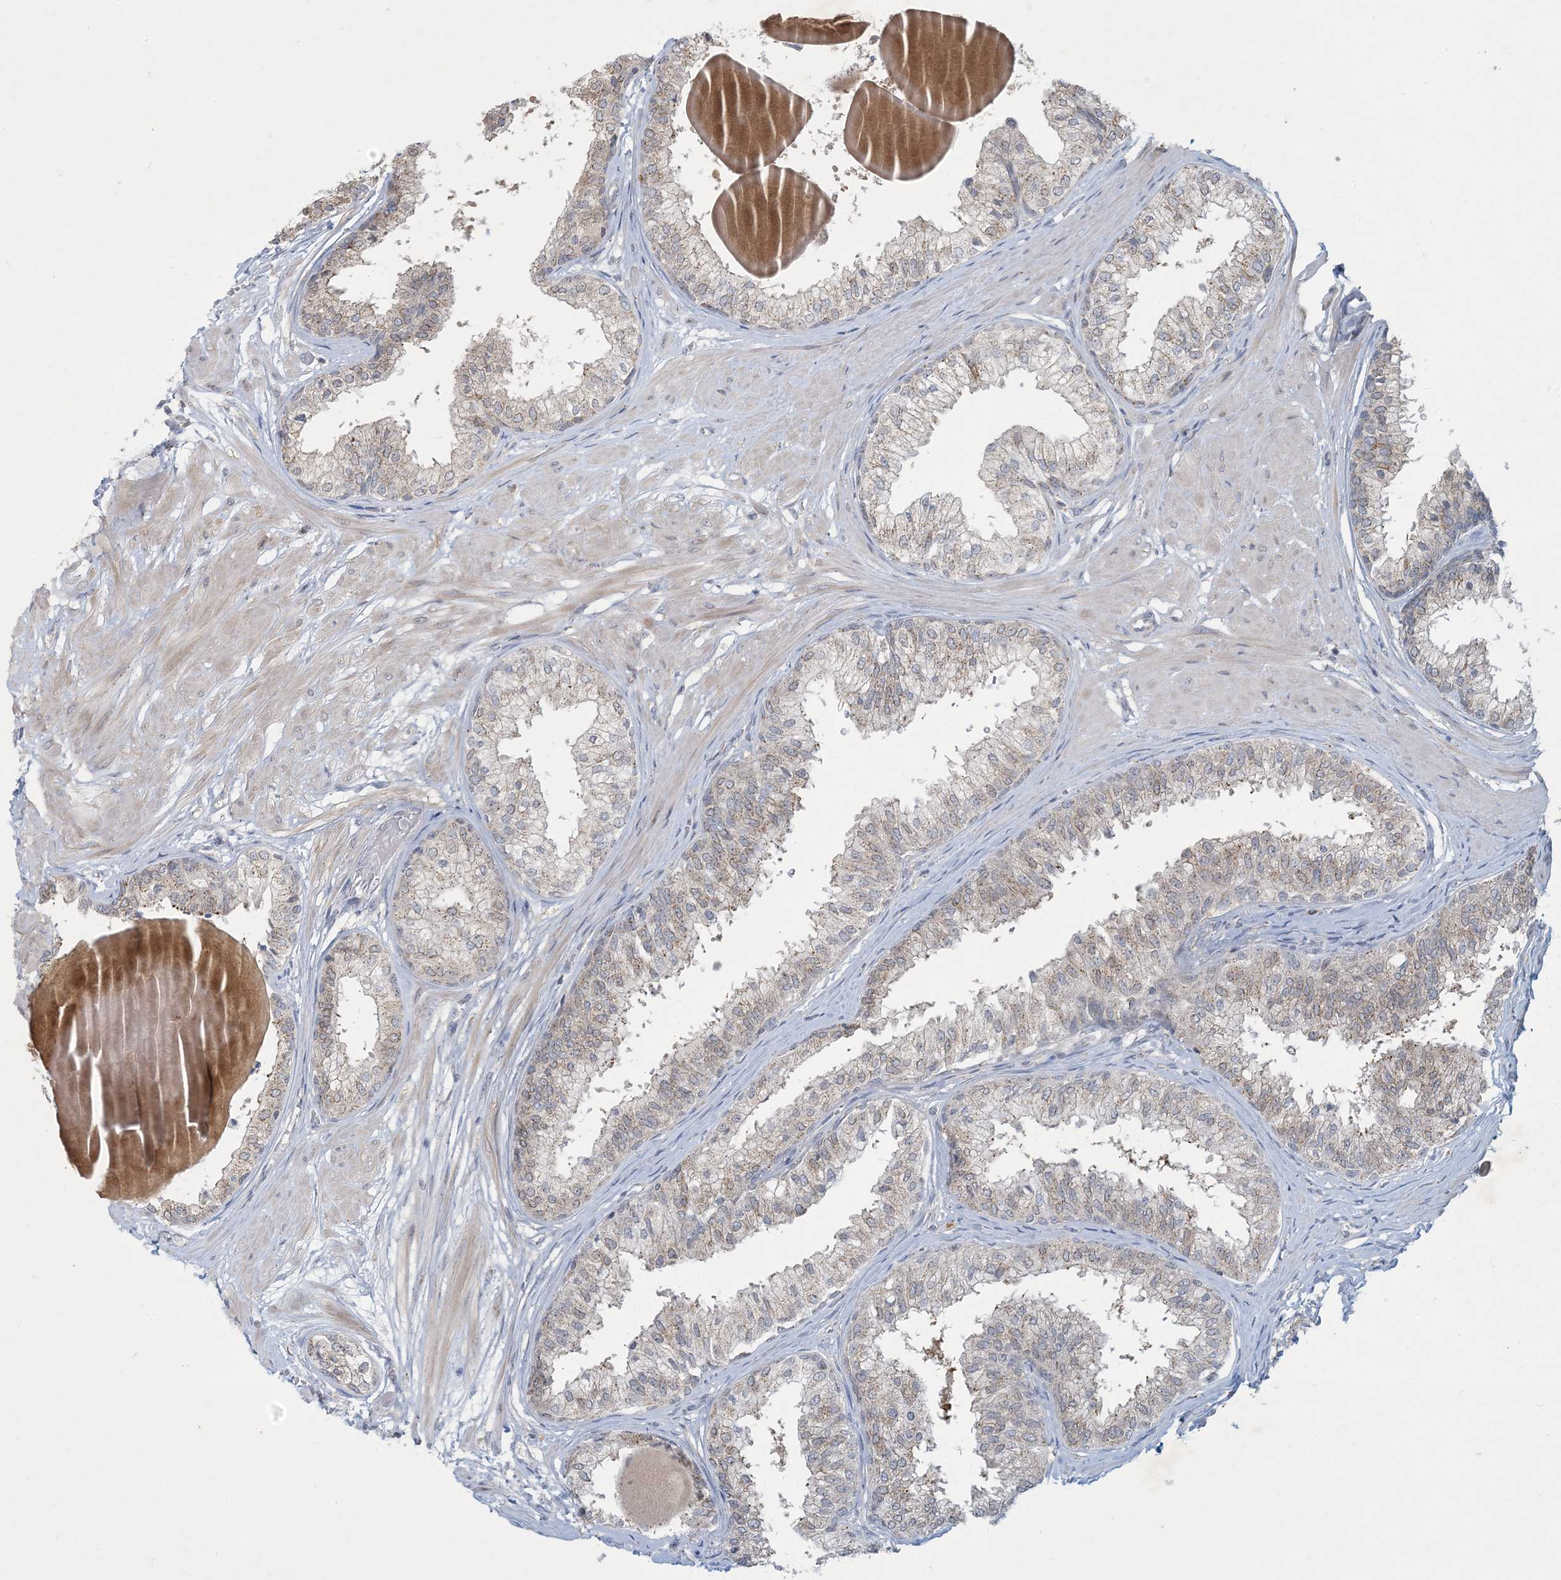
{"staining": {"intensity": "weak", "quantity": ">75%", "location": "cytoplasmic/membranous"}, "tissue": "prostate", "cell_type": "Glandular cells", "image_type": "normal", "snomed": [{"axis": "morphology", "description": "Normal tissue, NOS"}, {"axis": "topography", "description": "Prostate"}], "caption": "Immunohistochemical staining of benign human prostate shows >75% levels of weak cytoplasmic/membranous protein expression in approximately >75% of glandular cells.", "gene": "CCDC14", "patient": {"sex": "male", "age": 48}}